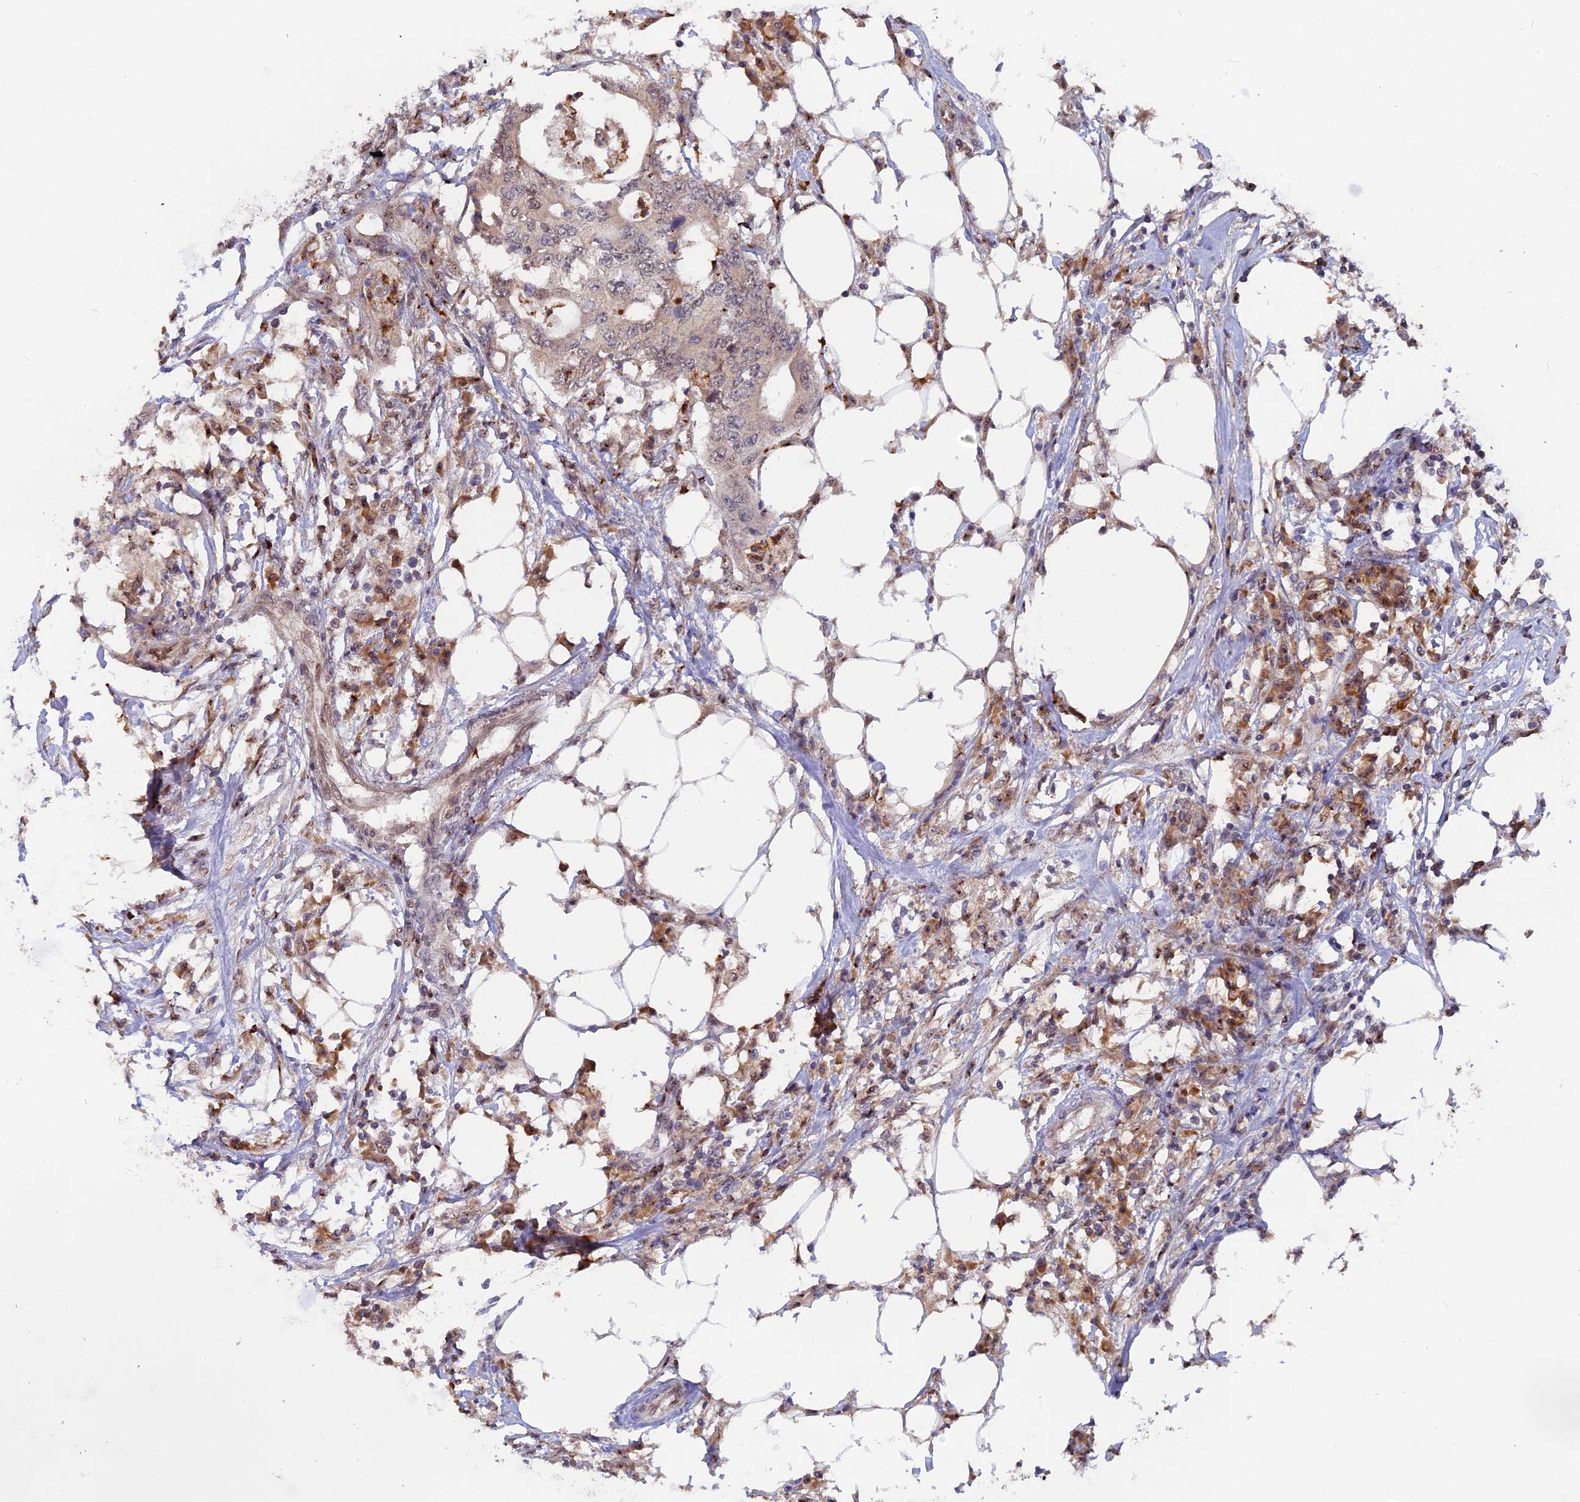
{"staining": {"intensity": "weak", "quantity": "<25%", "location": "nuclear"}, "tissue": "colorectal cancer", "cell_type": "Tumor cells", "image_type": "cancer", "snomed": [{"axis": "morphology", "description": "Adenocarcinoma, NOS"}, {"axis": "topography", "description": "Colon"}], "caption": "Colorectal adenocarcinoma stained for a protein using immunohistochemistry demonstrates no positivity tumor cells.", "gene": "FAM118B", "patient": {"sex": "male", "age": 71}}